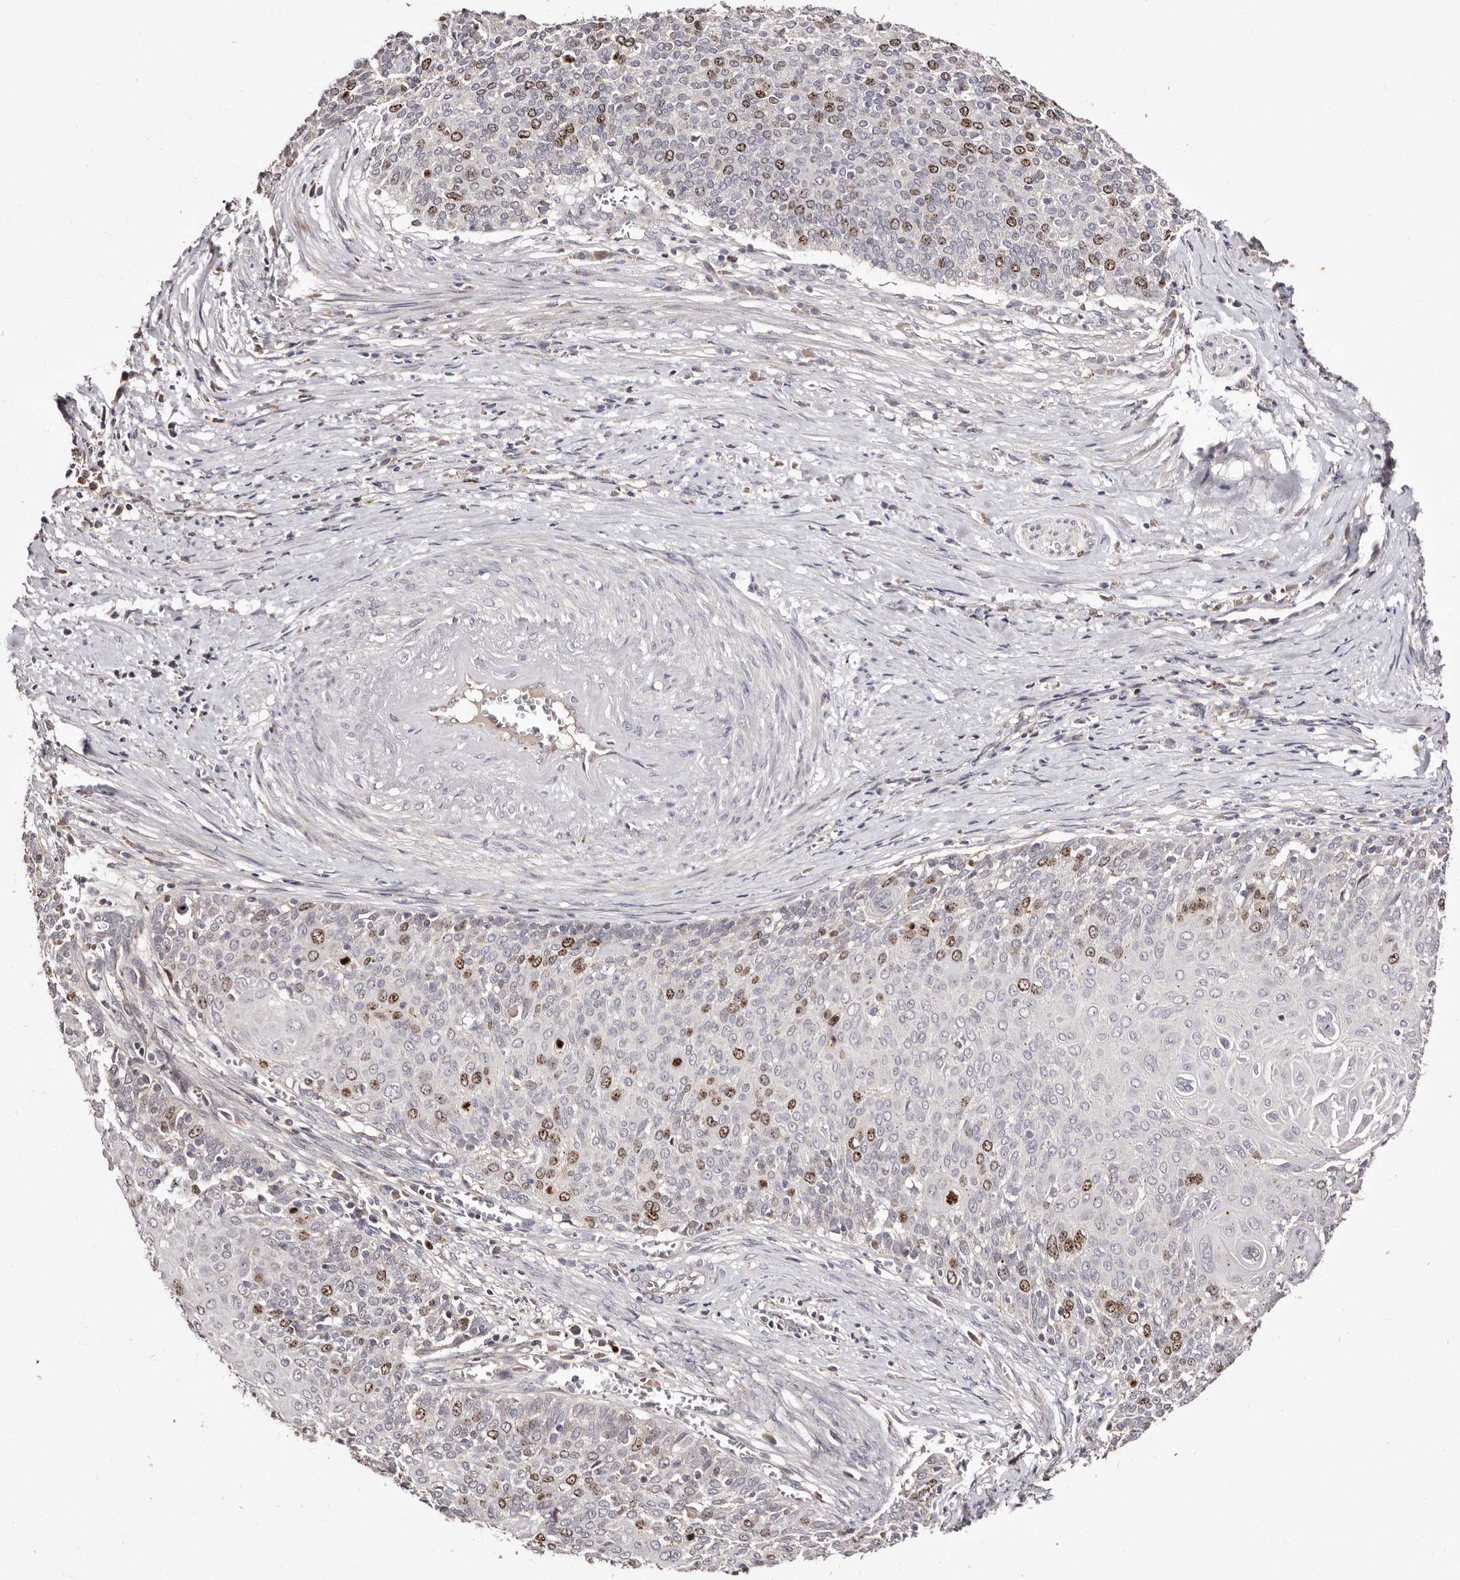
{"staining": {"intensity": "moderate", "quantity": "25%-75%", "location": "nuclear"}, "tissue": "cervical cancer", "cell_type": "Tumor cells", "image_type": "cancer", "snomed": [{"axis": "morphology", "description": "Squamous cell carcinoma, NOS"}, {"axis": "topography", "description": "Cervix"}], "caption": "Approximately 25%-75% of tumor cells in cervical cancer display moderate nuclear protein positivity as visualized by brown immunohistochemical staining.", "gene": "CDCA8", "patient": {"sex": "female", "age": 39}}